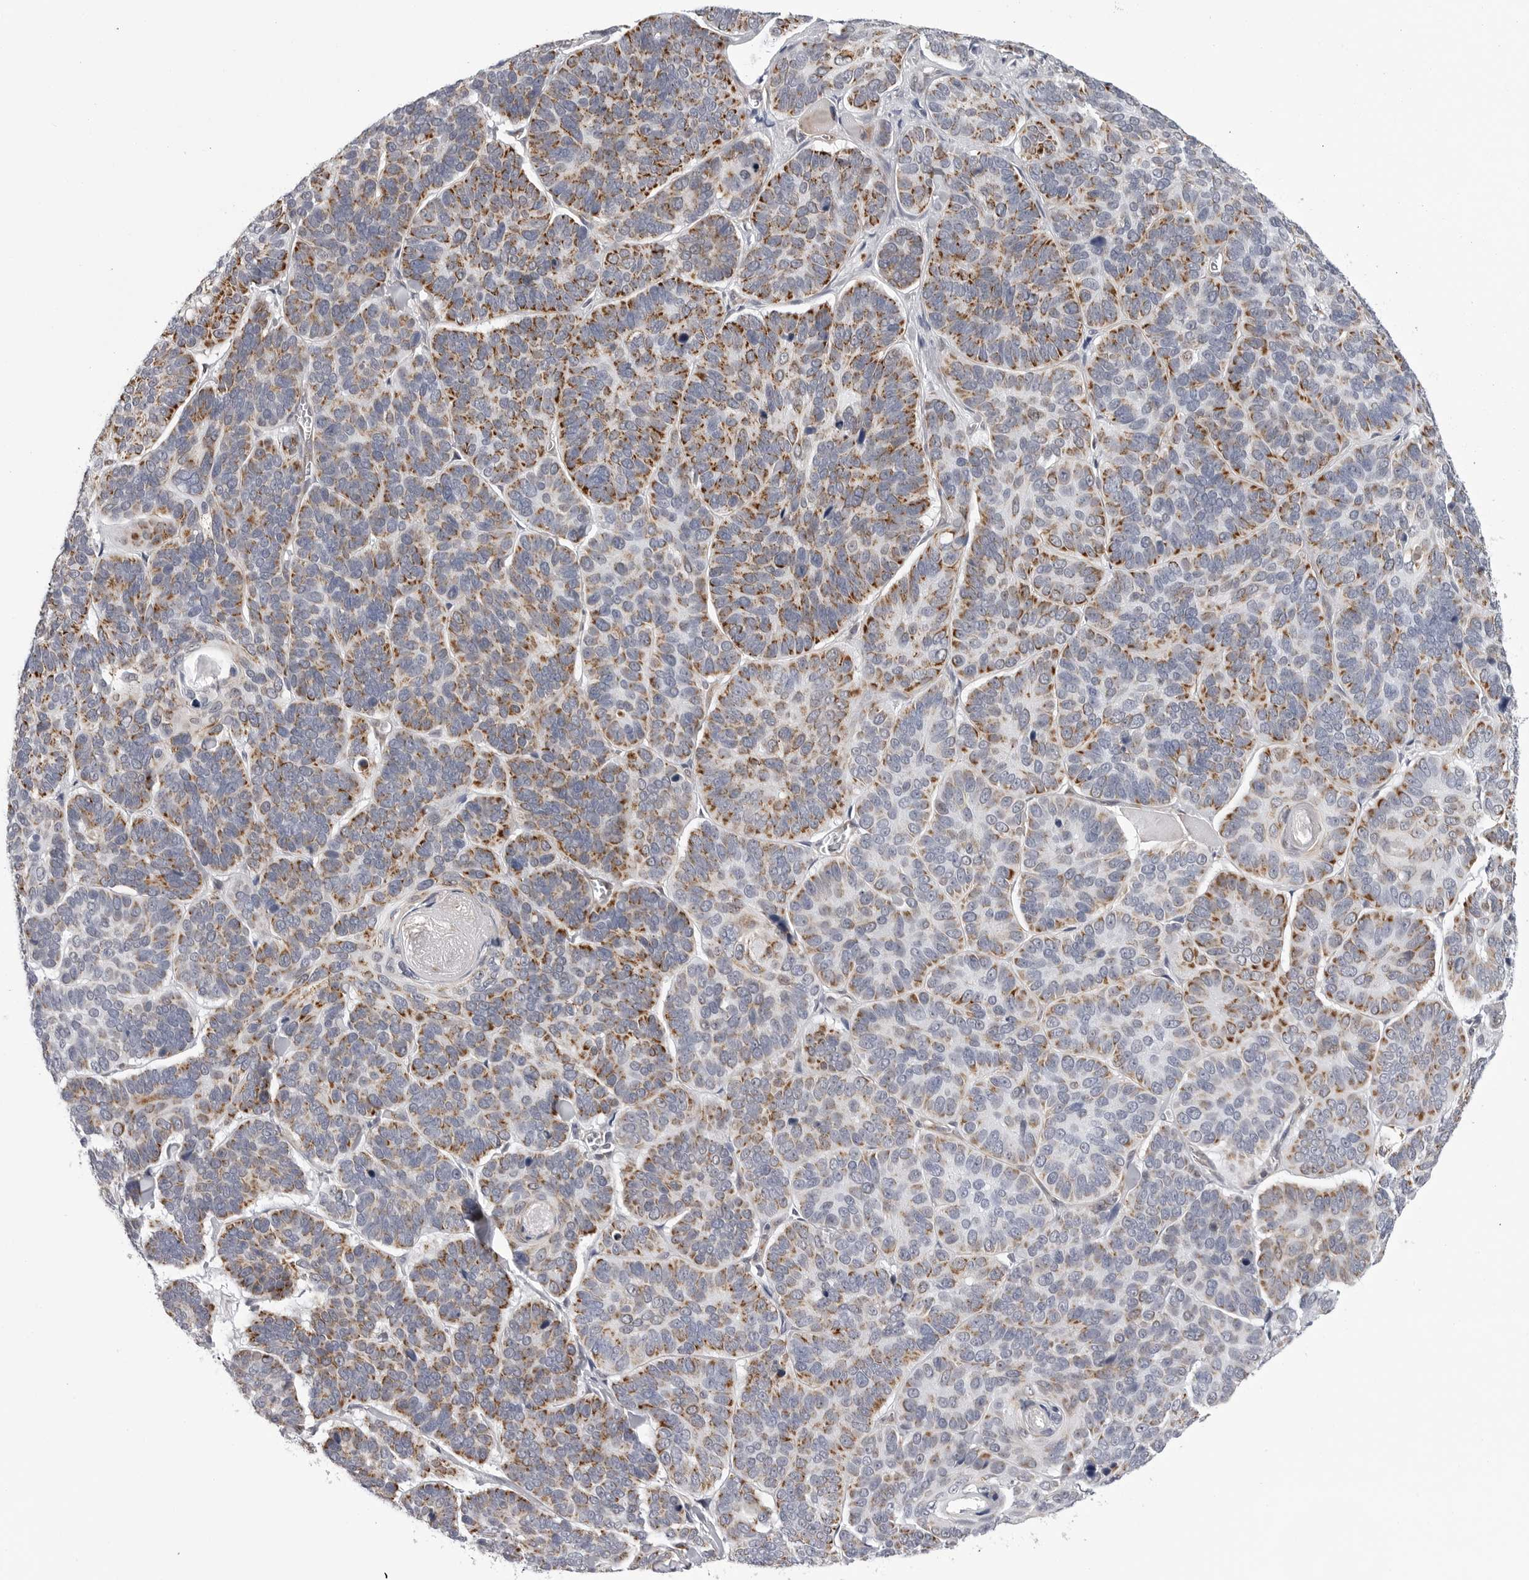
{"staining": {"intensity": "strong", "quantity": "25%-75%", "location": "cytoplasmic/membranous"}, "tissue": "skin cancer", "cell_type": "Tumor cells", "image_type": "cancer", "snomed": [{"axis": "morphology", "description": "Basal cell carcinoma"}, {"axis": "topography", "description": "Skin"}], "caption": "About 25%-75% of tumor cells in skin basal cell carcinoma reveal strong cytoplasmic/membranous protein staining as visualized by brown immunohistochemical staining.", "gene": "CDK20", "patient": {"sex": "male", "age": 62}}